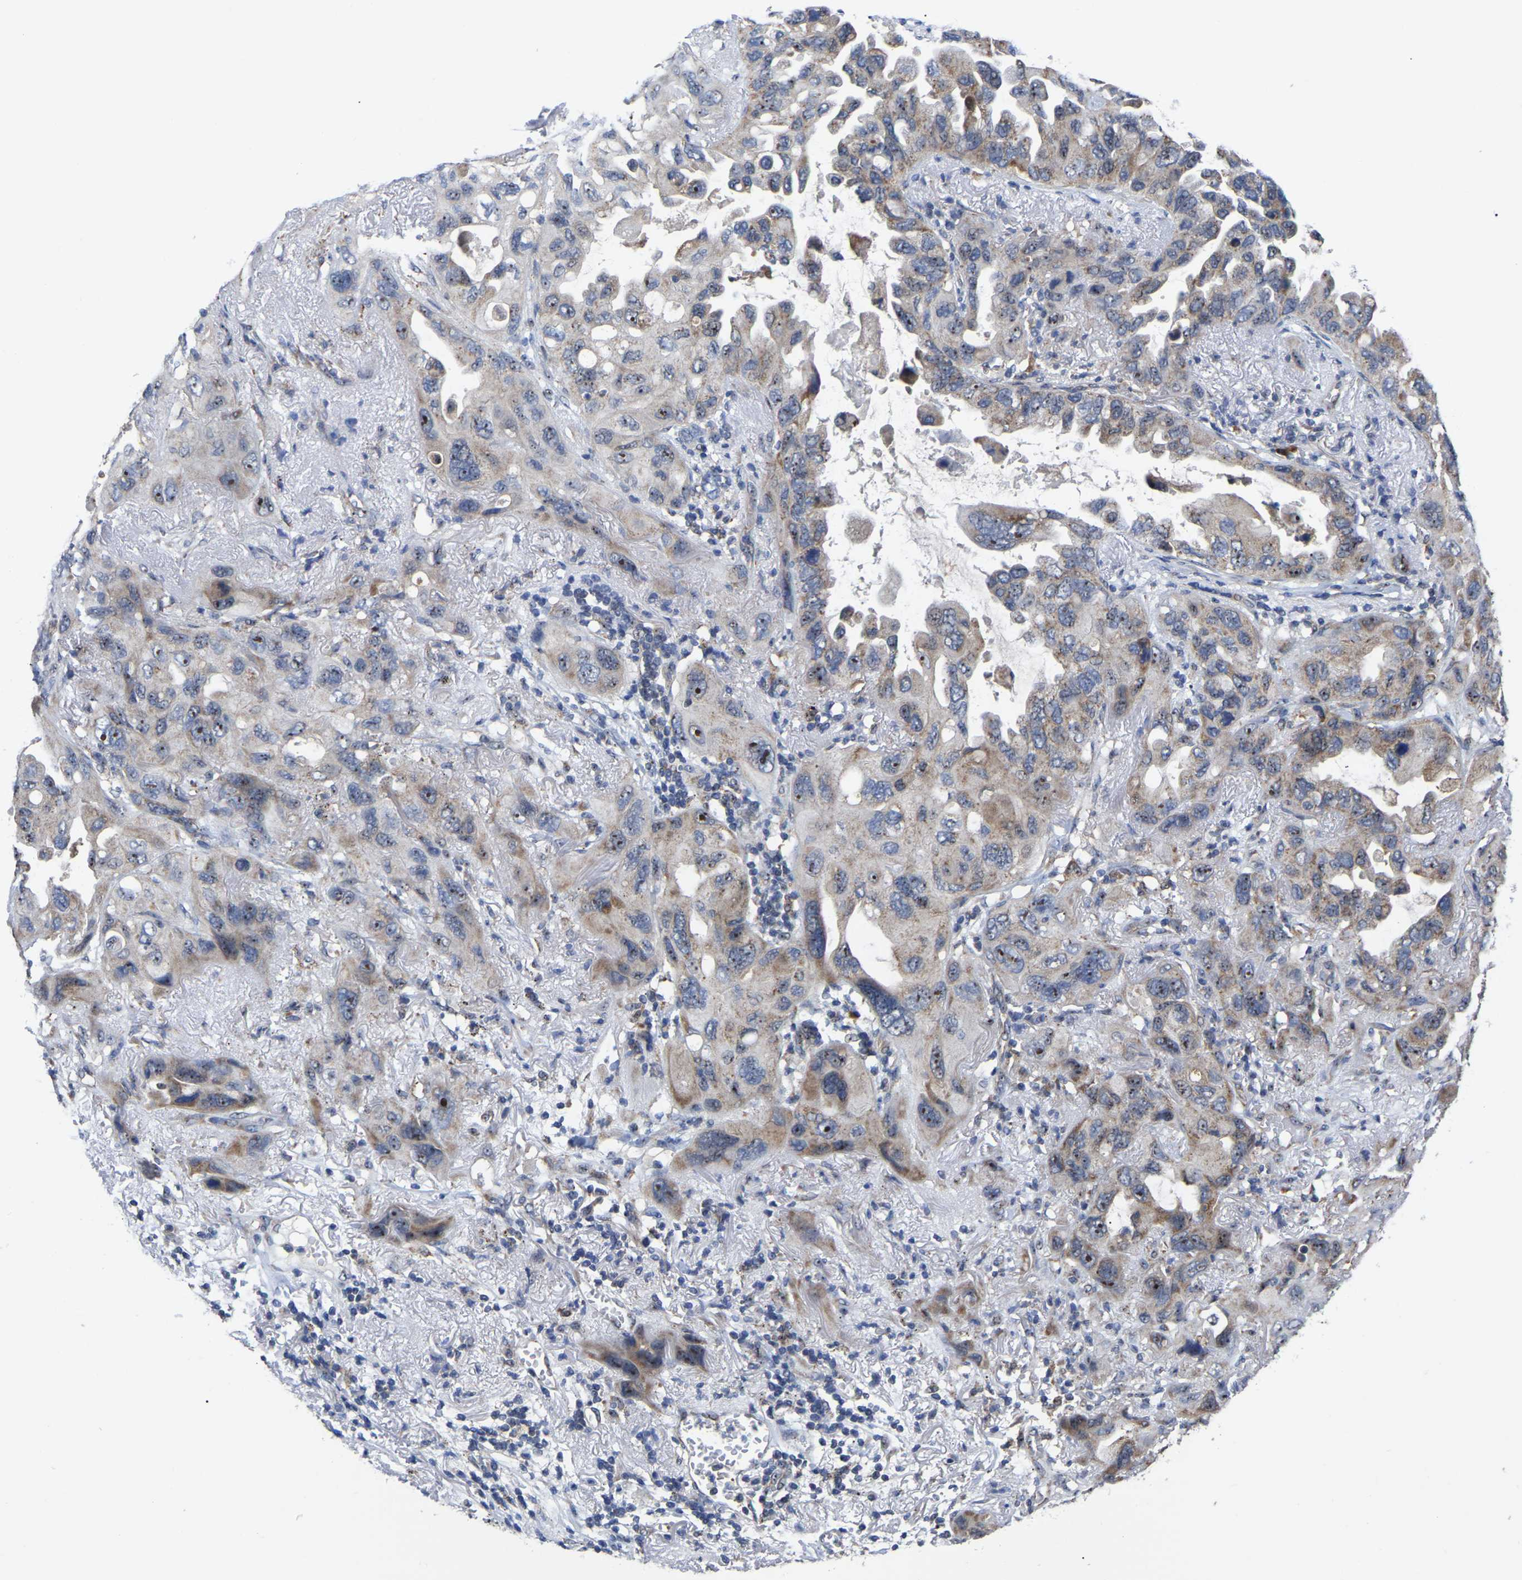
{"staining": {"intensity": "moderate", "quantity": "25%-75%", "location": "cytoplasmic/membranous,nuclear"}, "tissue": "lung cancer", "cell_type": "Tumor cells", "image_type": "cancer", "snomed": [{"axis": "morphology", "description": "Squamous cell carcinoma, NOS"}, {"axis": "topography", "description": "Lung"}], "caption": "About 25%-75% of tumor cells in human lung squamous cell carcinoma demonstrate moderate cytoplasmic/membranous and nuclear protein expression as visualized by brown immunohistochemical staining.", "gene": "NOP53", "patient": {"sex": "female", "age": 73}}